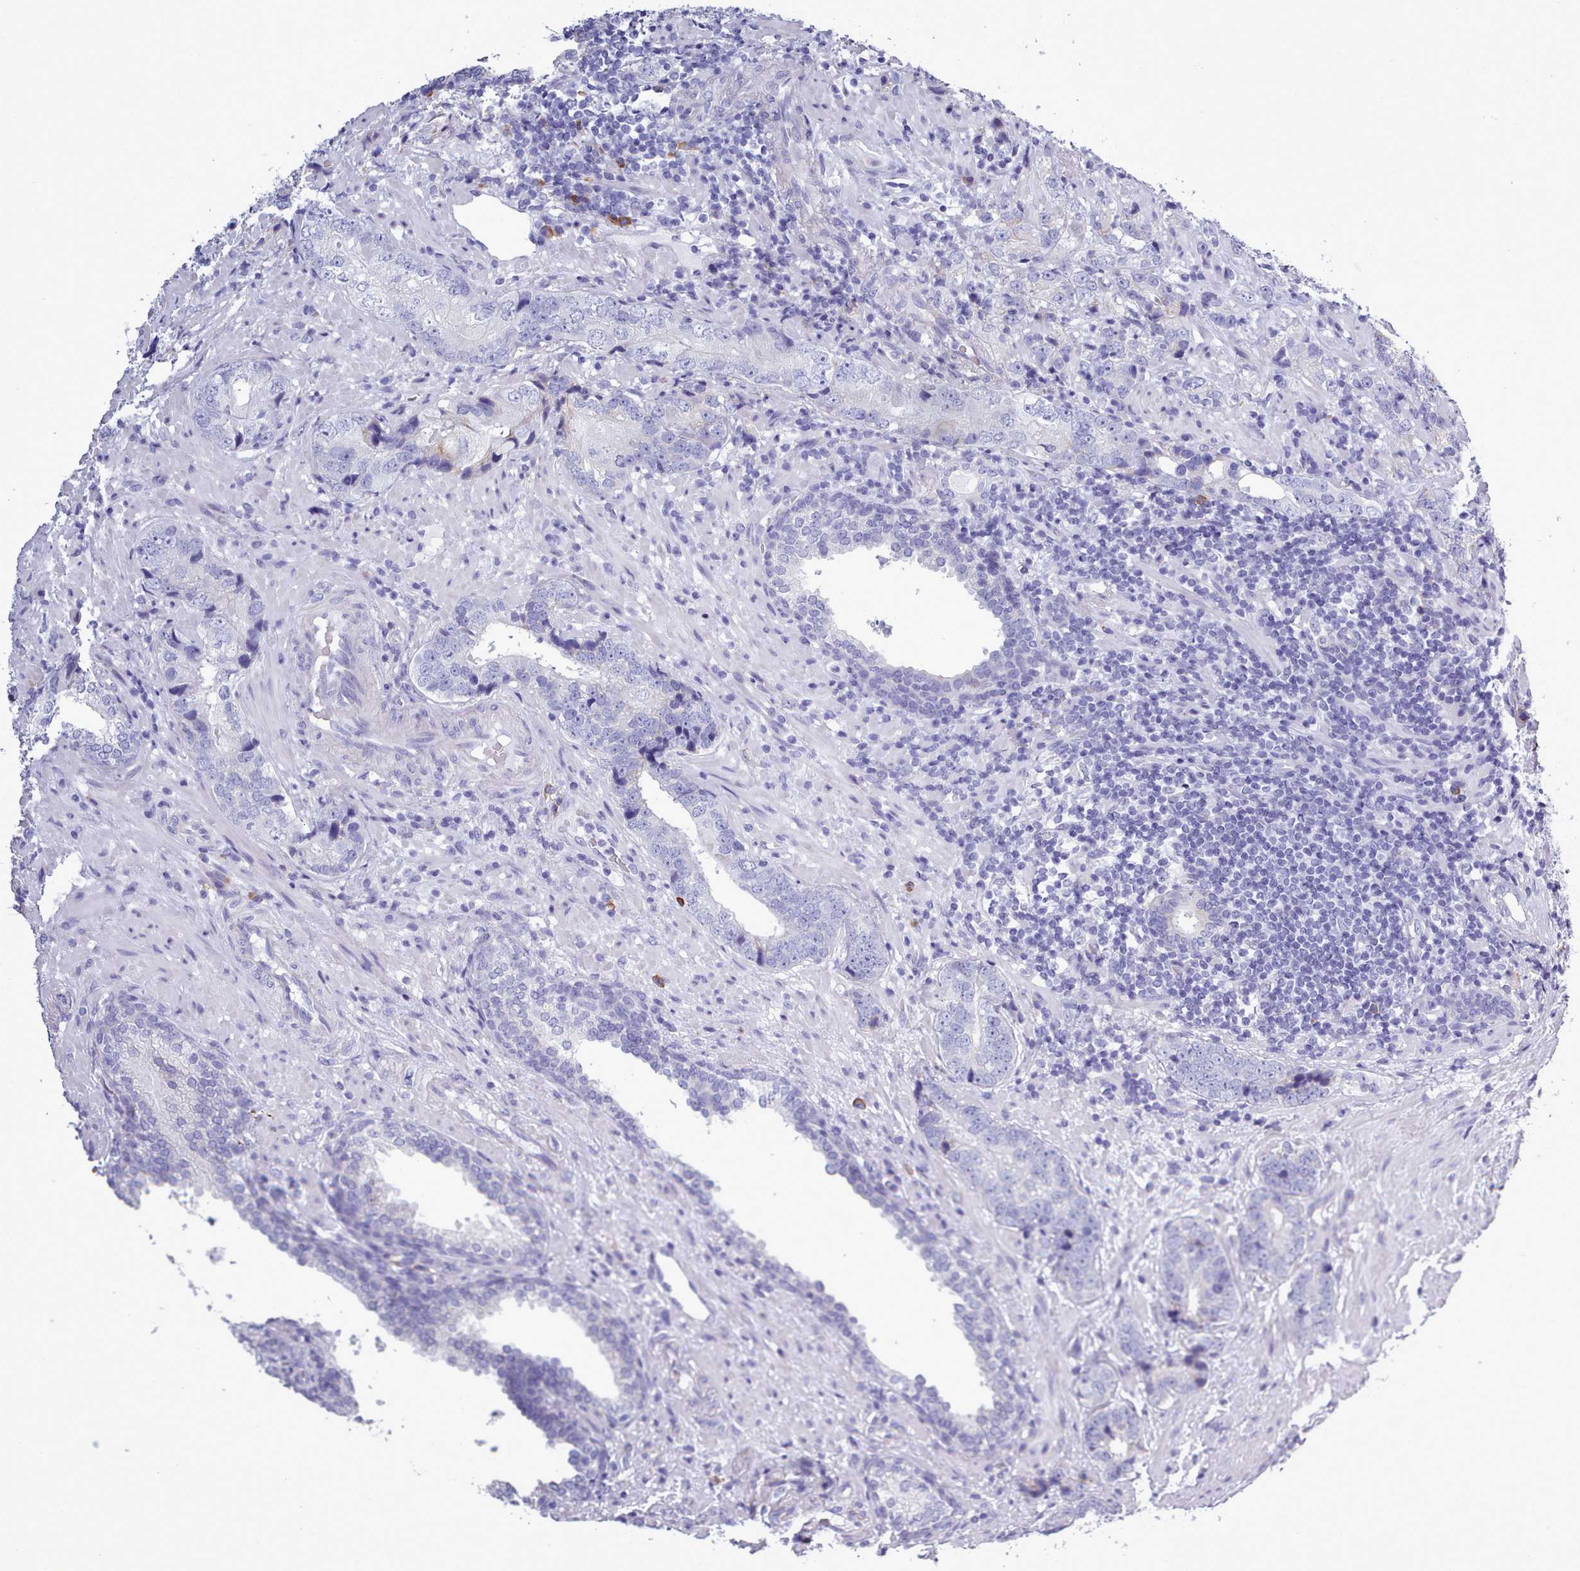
{"staining": {"intensity": "negative", "quantity": "none", "location": "none"}, "tissue": "prostate cancer", "cell_type": "Tumor cells", "image_type": "cancer", "snomed": [{"axis": "morphology", "description": "Adenocarcinoma, High grade"}, {"axis": "topography", "description": "Prostate"}], "caption": "DAB (3,3'-diaminobenzidine) immunohistochemical staining of prostate cancer (high-grade adenocarcinoma) reveals no significant positivity in tumor cells.", "gene": "XKR8", "patient": {"sex": "male", "age": 63}}